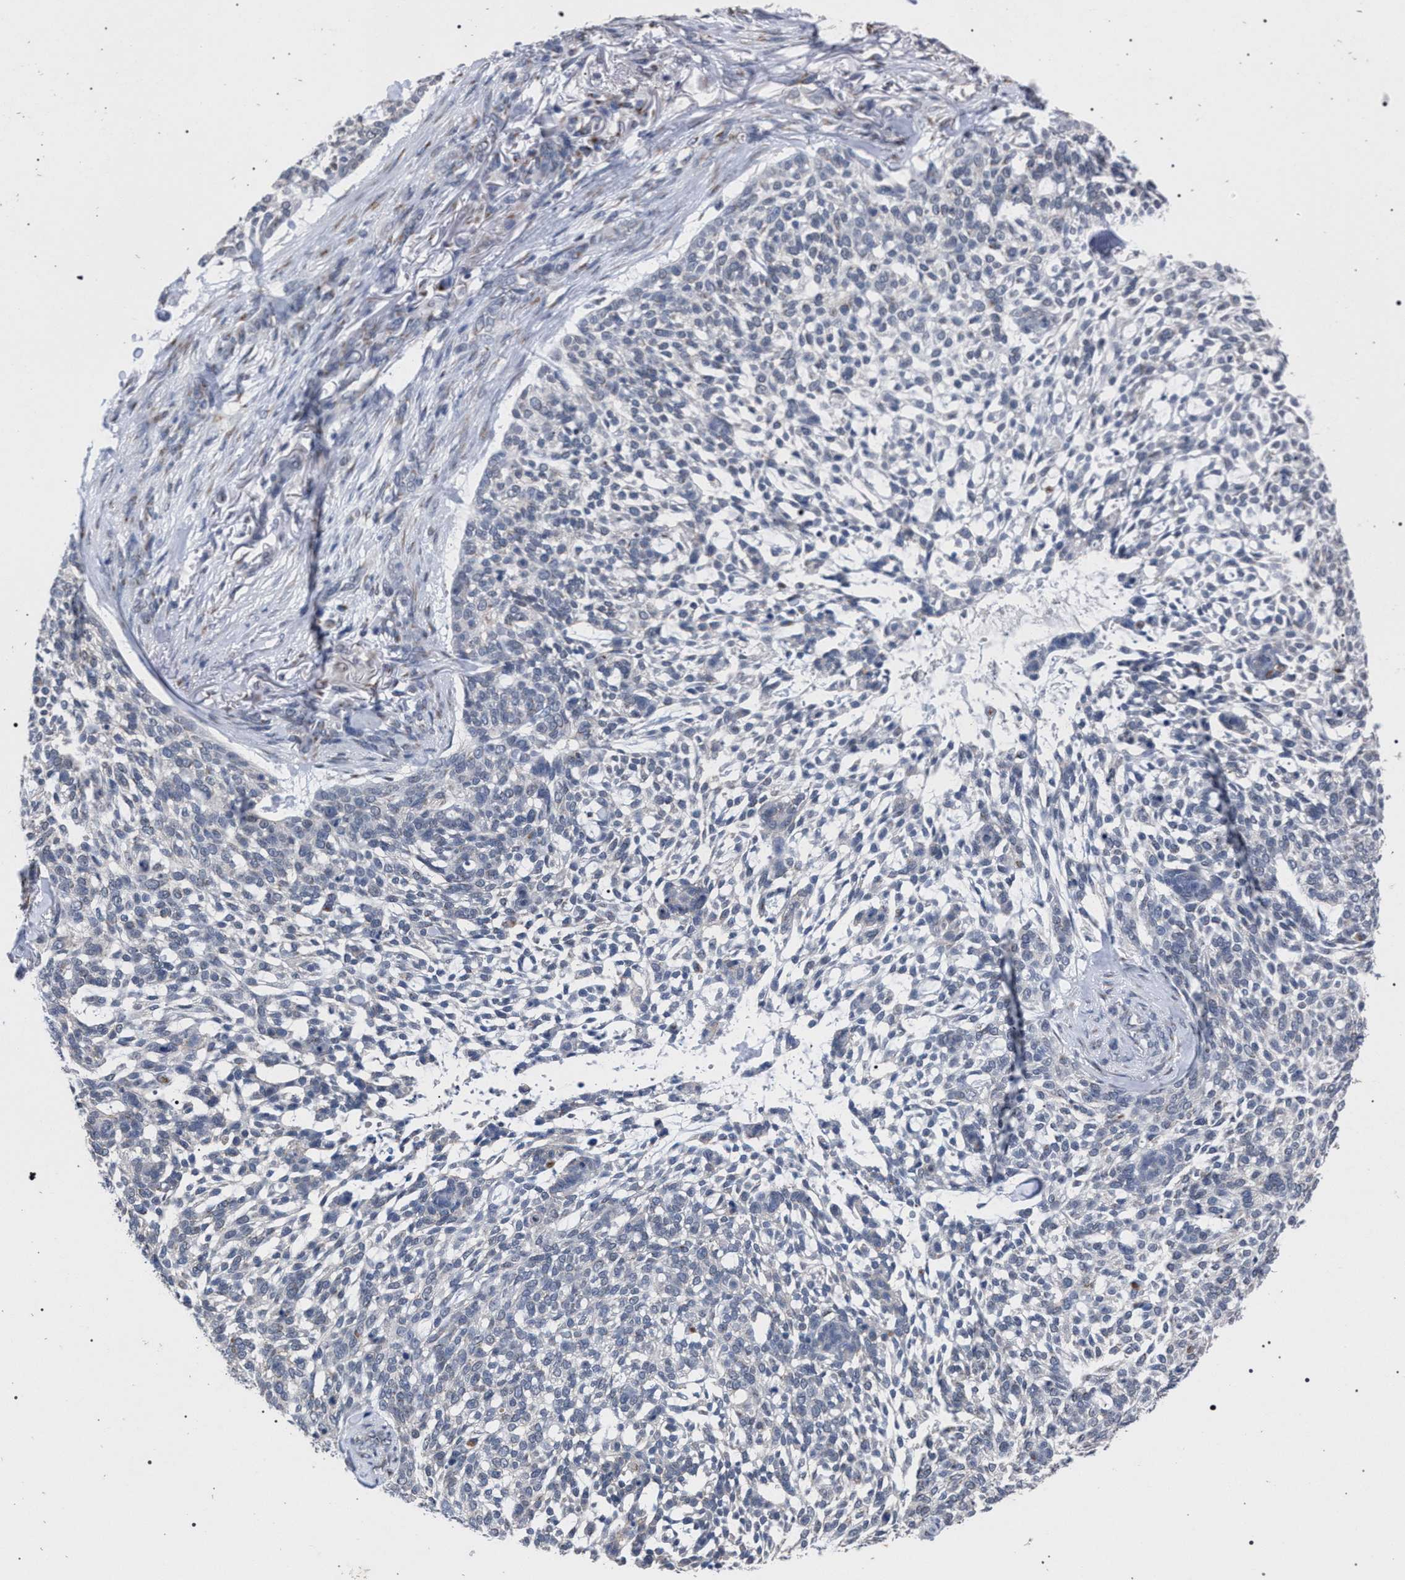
{"staining": {"intensity": "weak", "quantity": "<25%", "location": "cytoplasmic/membranous"}, "tissue": "skin cancer", "cell_type": "Tumor cells", "image_type": "cancer", "snomed": [{"axis": "morphology", "description": "Basal cell carcinoma"}, {"axis": "topography", "description": "Skin"}], "caption": "Tumor cells are negative for brown protein staining in basal cell carcinoma (skin). (Brightfield microscopy of DAB IHC at high magnification).", "gene": "GOLGA2", "patient": {"sex": "female", "age": 64}}